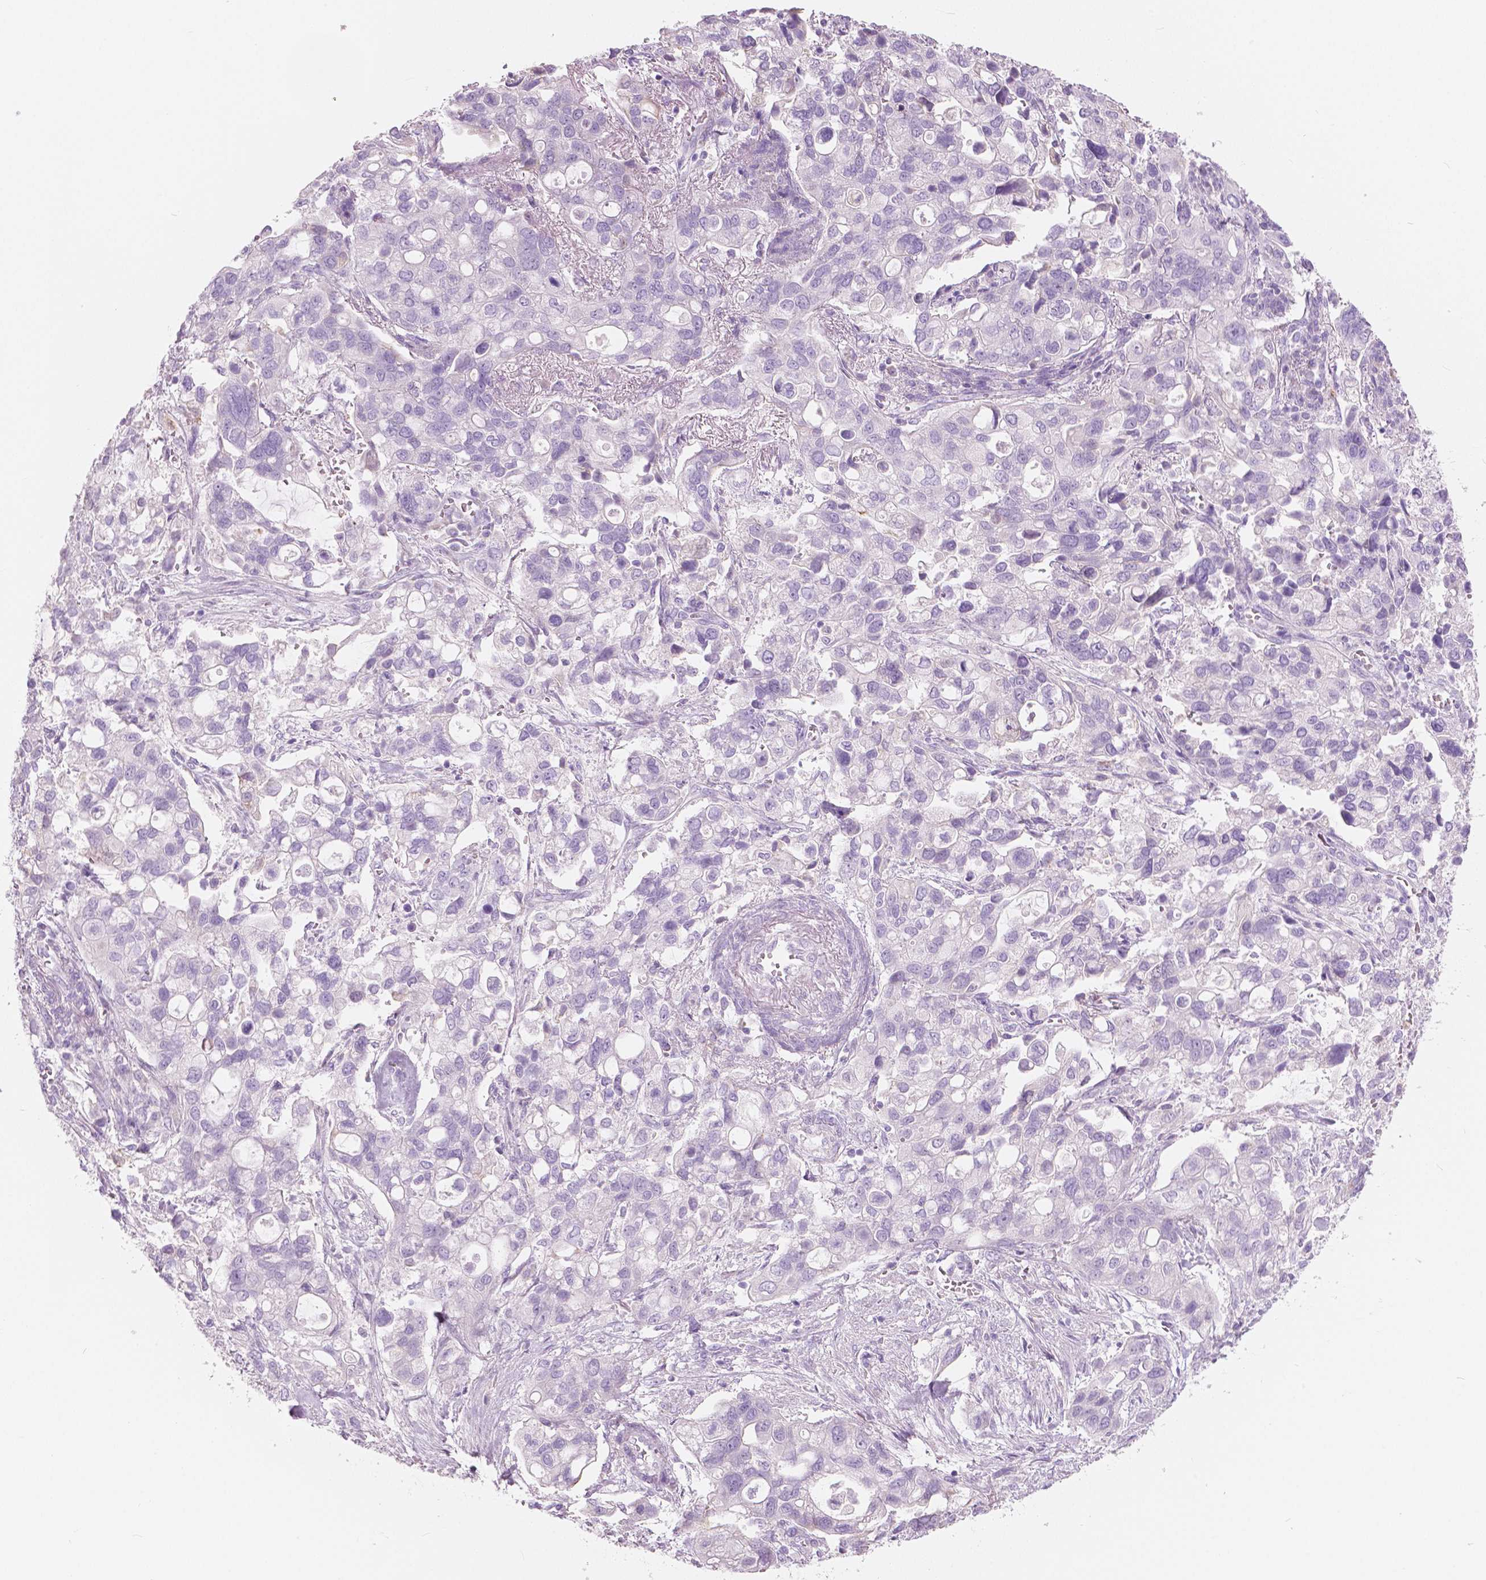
{"staining": {"intensity": "negative", "quantity": "none", "location": "none"}, "tissue": "stomach cancer", "cell_type": "Tumor cells", "image_type": "cancer", "snomed": [{"axis": "morphology", "description": "Adenocarcinoma, NOS"}, {"axis": "topography", "description": "Stomach, upper"}], "caption": "Tumor cells show no significant positivity in stomach adenocarcinoma. The staining is performed using DAB brown chromogen with nuclei counter-stained in using hematoxylin.", "gene": "CXCR2", "patient": {"sex": "female", "age": 81}}